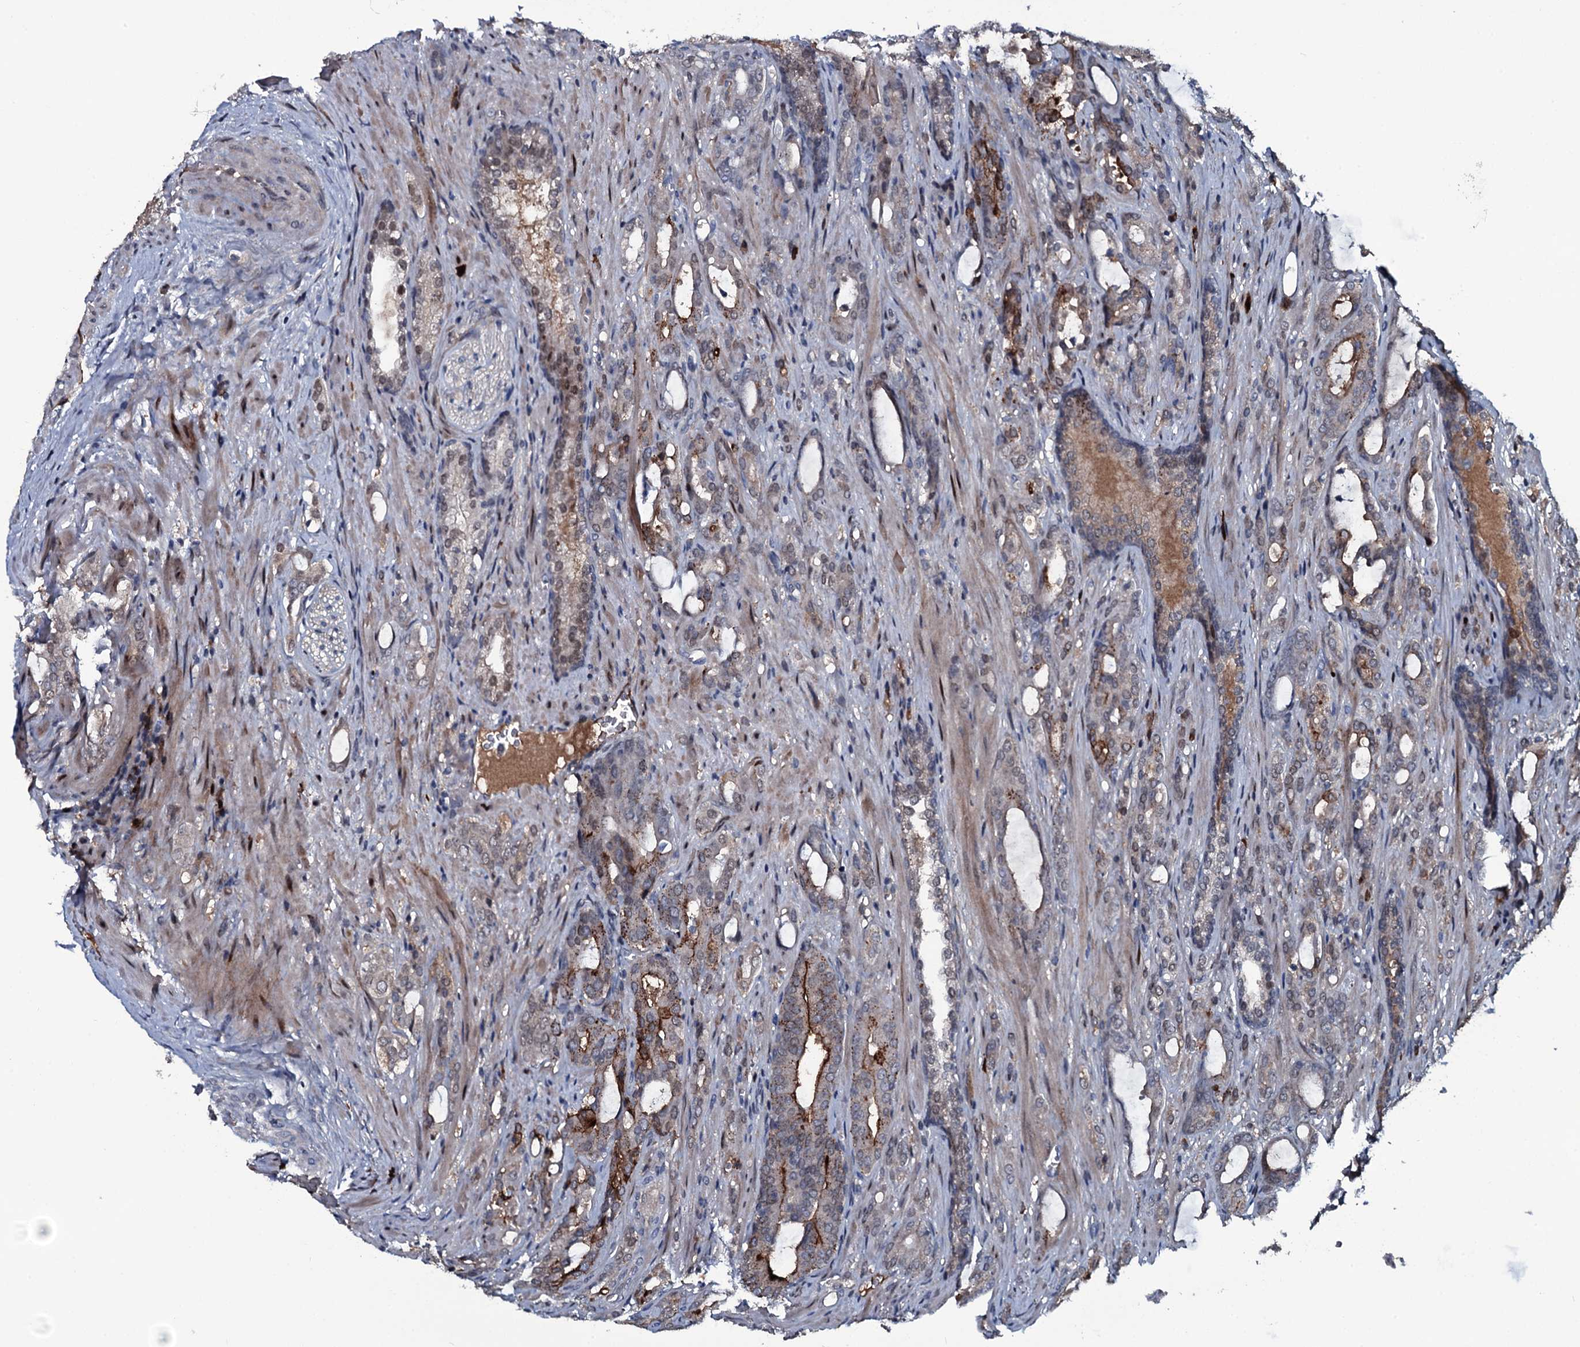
{"staining": {"intensity": "moderate", "quantity": "<25%", "location": "cytoplasmic/membranous,nuclear"}, "tissue": "prostate cancer", "cell_type": "Tumor cells", "image_type": "cancer", "snomed": [{"axis": "morphology", "description": "Adenocarcinoma, High grade"}, {"axis": "topography", "description": "Prostate"}], "caption": "Immunohistochemistry (IHC) (DAB) staining of prostate high-grade adenocarcinoma reveals moderate cytoplasmic/membranous and nuclear protein expression in approximately <25% of tumor cells.", "gene": "LYG2", "patient": {"sex": "male", "age": 72}}